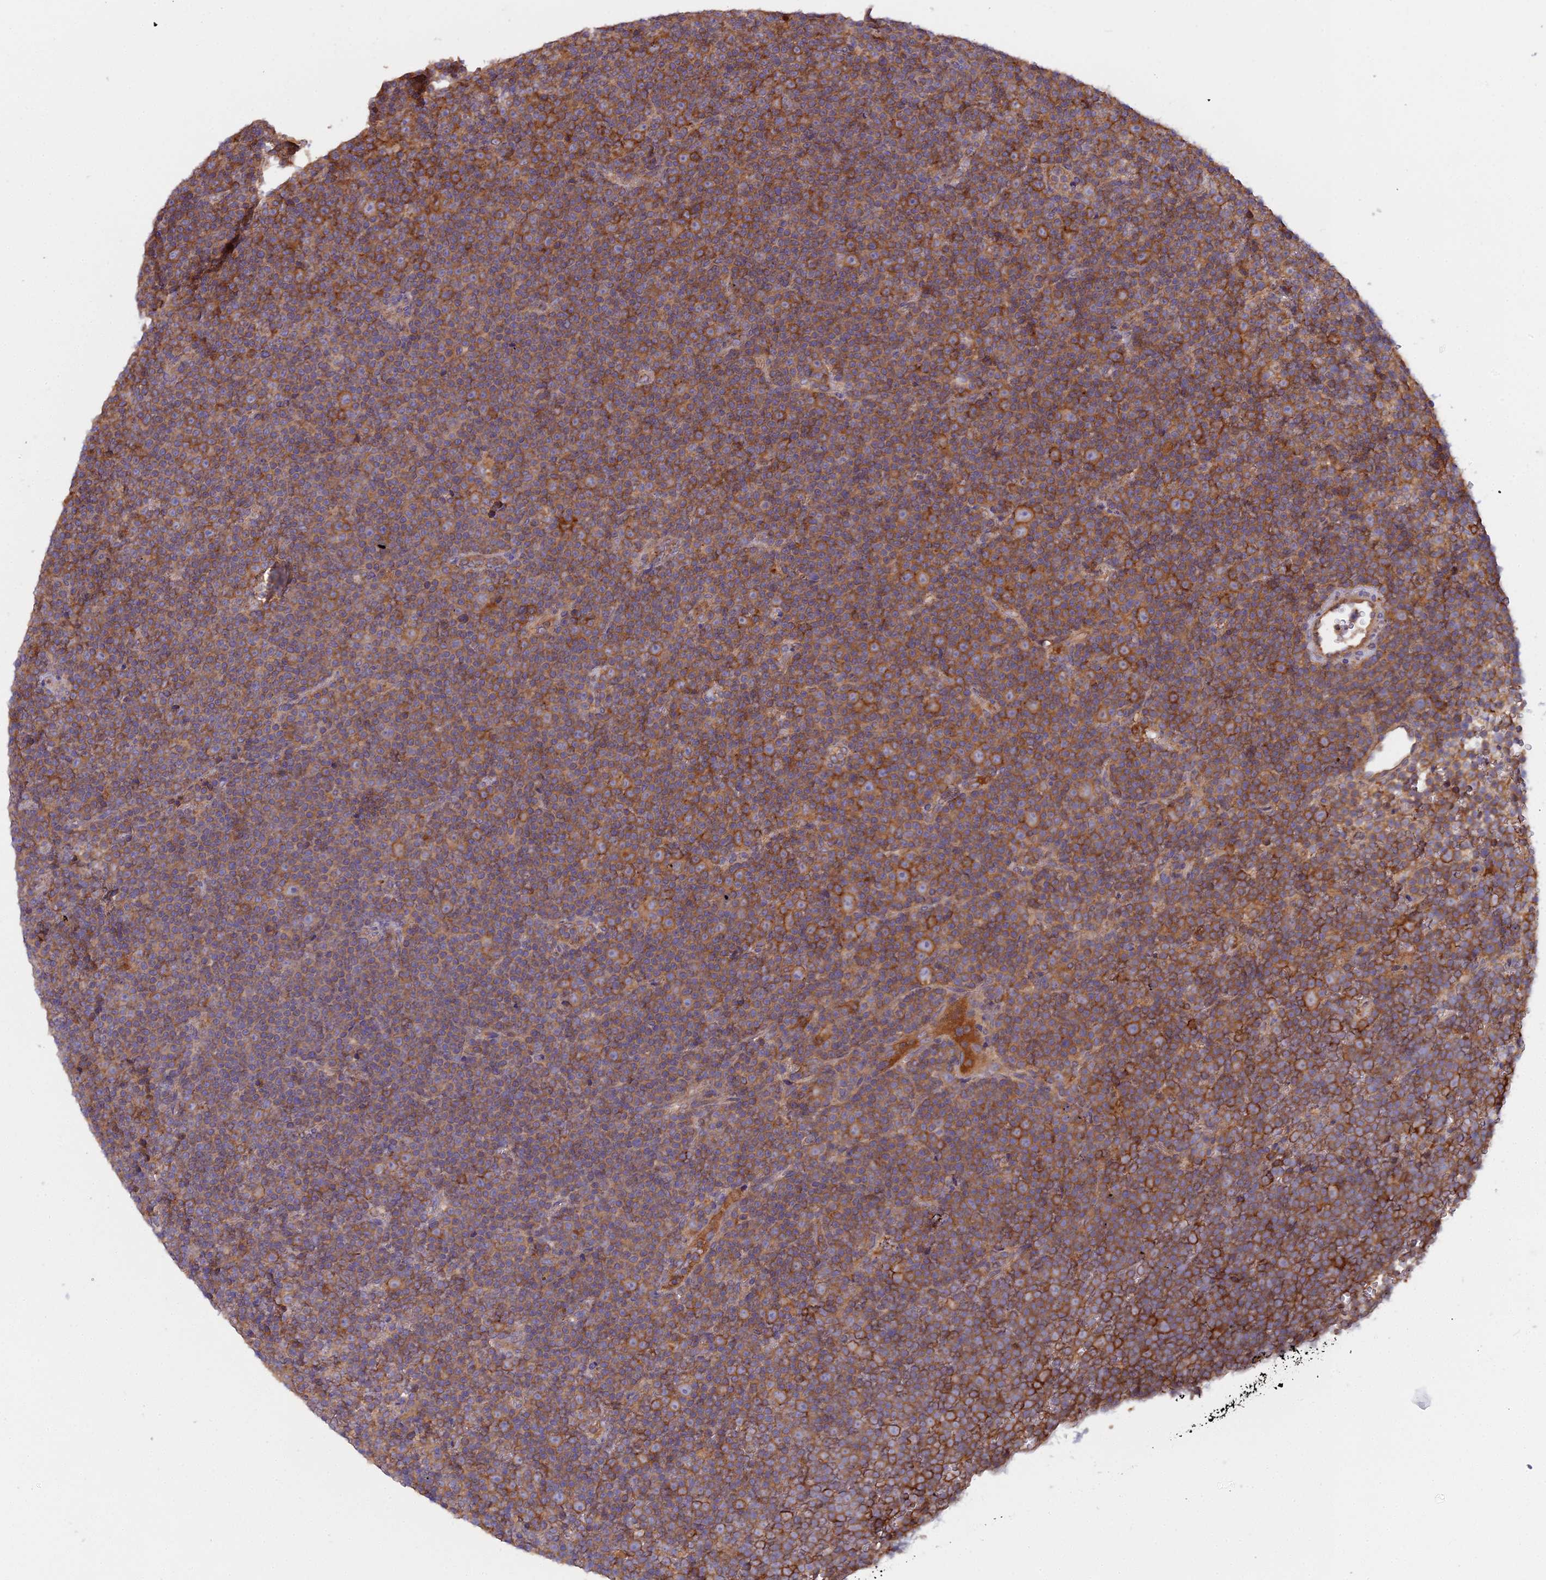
{"staining": {"intensity": "strong", "quantity": "25%-75%", "location": "cytoplasmic/membranous"}, "tissue": "lymphoma", "cell_type": "Tumor cells", "image_type": "cancer", "snomed": [{"axis": "morphology", "description": "Malignant lymphoma, non-Hodgkin's type, Low grade"}, {"axis": "topography", "description": "Lymph node"}], "caption": "The micrograph exhibits staining of lymphoma, revealing strong cytoplasmic/membranous protein positivity (brown color) within tumor cells. (DAB (3,3'-diaminobenzidine) IHC, brown staining for protein, blue staining for nuclei).", "gene": "CCDC167", "patient": {"sex": "female", "age": 67}}